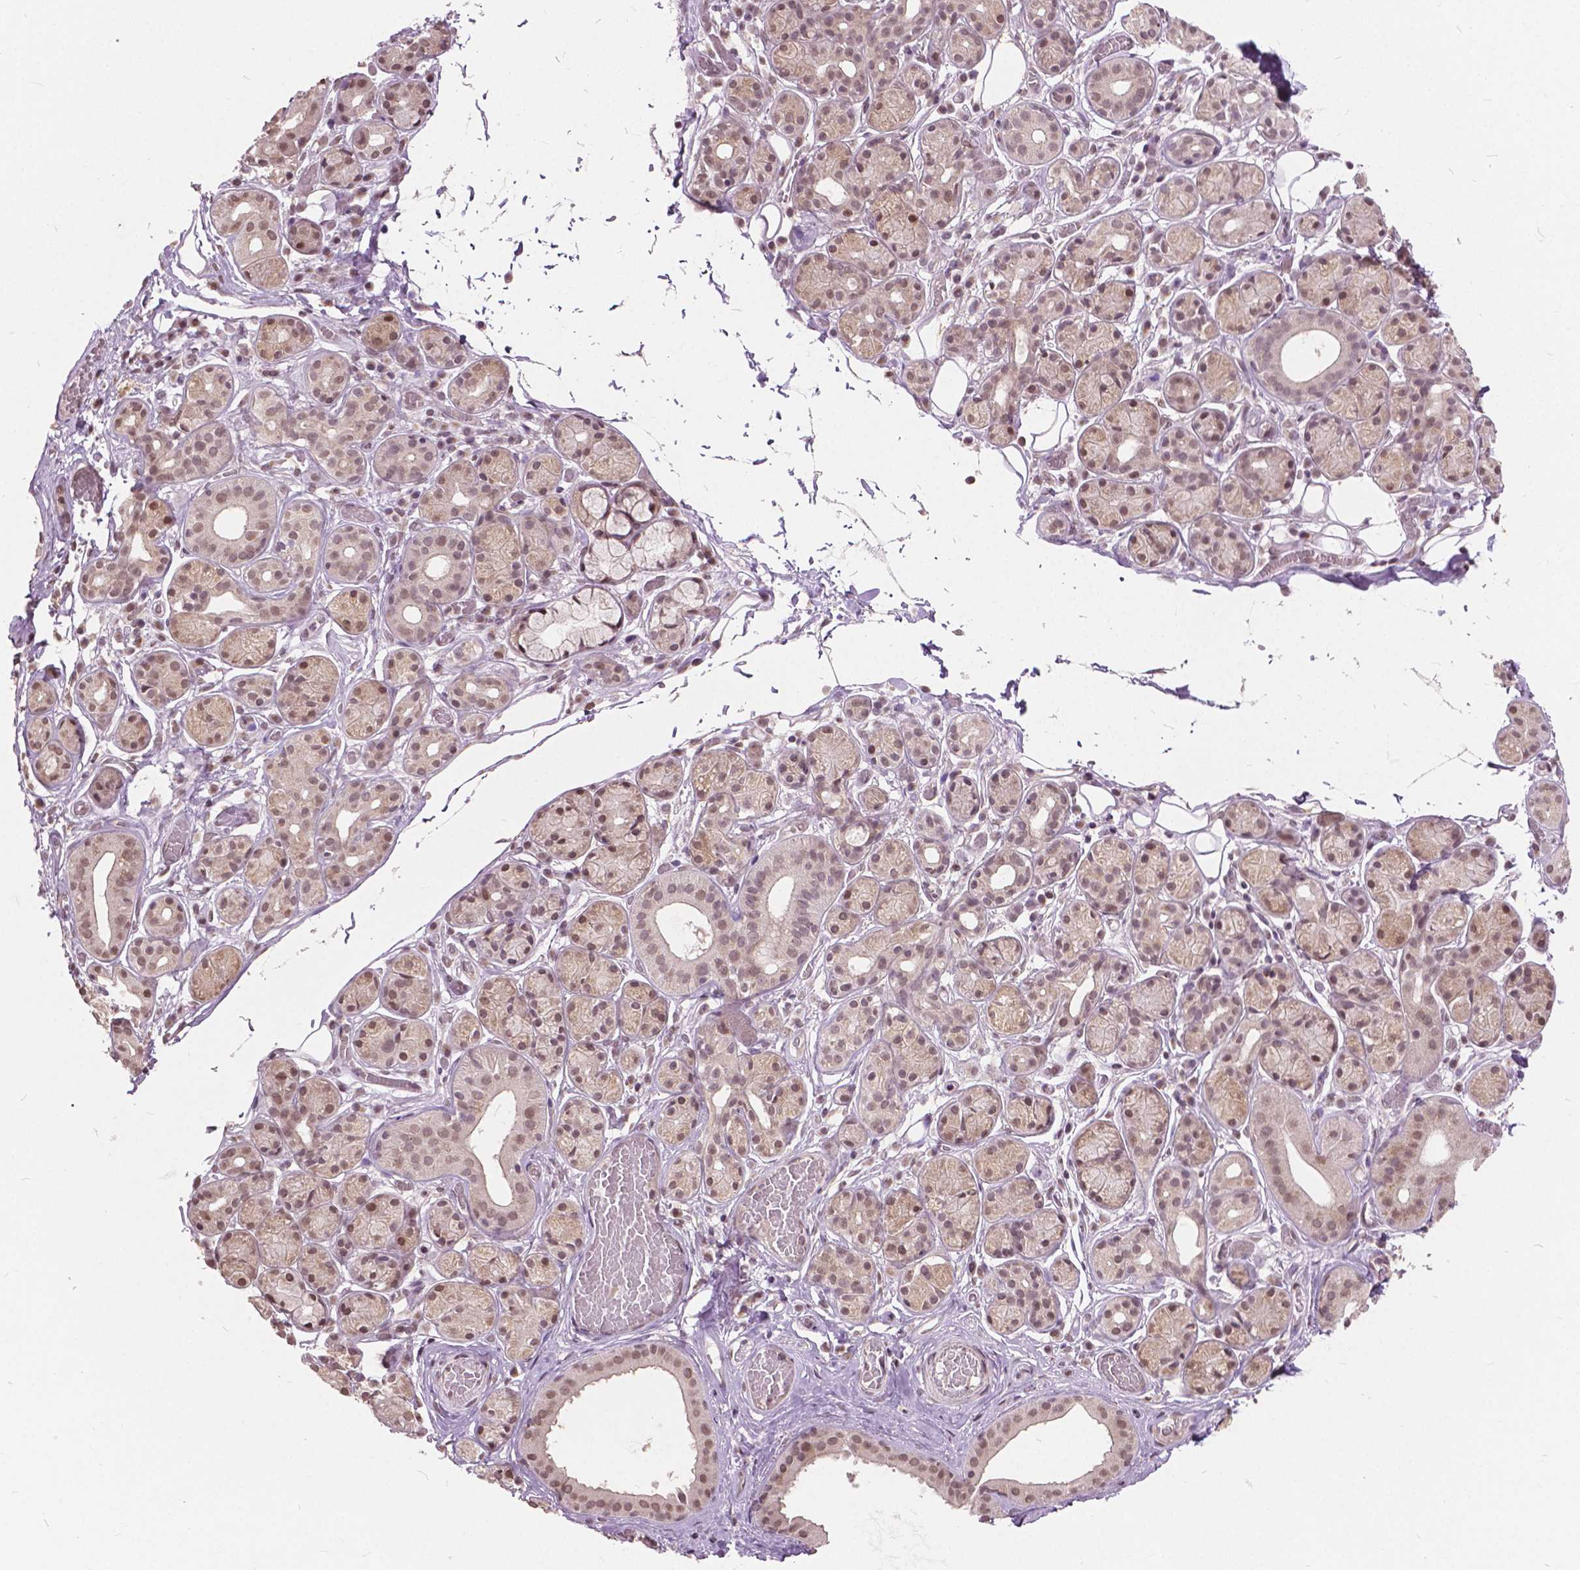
{"staining": {"intensity": "moderate", "quantity": ">75%", "location": "nuclear"}, "tissue": "salivary gland", "cell_type": "Glandular cells", "image_type": "normal", "snomed": [{"axis": "morphology", "description": "Normal tissue, NOS"}, {"axis": "topography", "description": "Salivary gland"}, {"axis": "topography", "description": "Peripheral nerve tissue"}], "caption": "IHC (DAB (3,3'-diaminobenzidine)) staining of unremarkable salivary gland demonstrates moderate nuclear protein positivity in about >75% of glandular cells. Using DAB (brown) and hematoxylin (blue) stains, captured at high magnification using brightfield microscopy.", "gene": "HOXA10", "patient": {"sex": "male", "age": 71}}